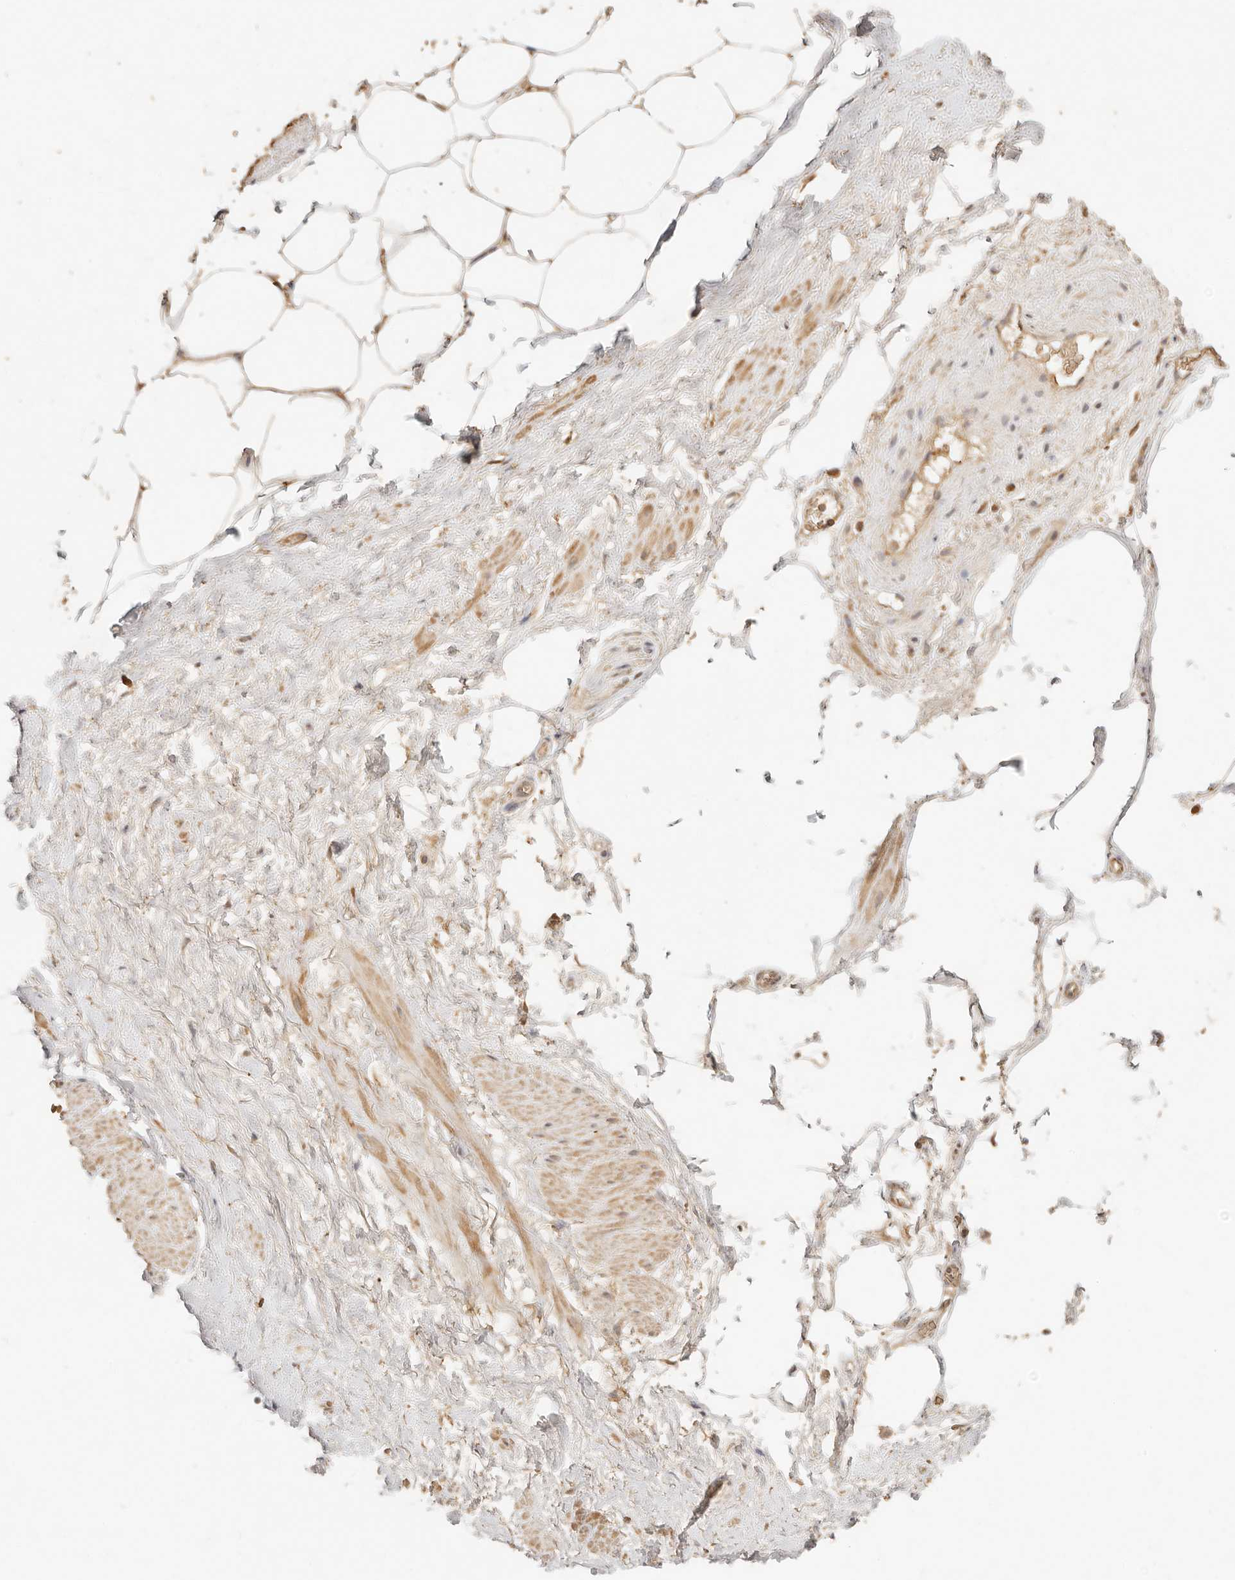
{"staining": {"intensity": "moderate", "quantity": ">75%", "location": "cytoplasmic/membranous"}, "tissue": "adipose tissue", "cell_type": "Adipocytes", "image_type": "normal", "snomed": [{"axis": "morphology", "description": "Normal tissue, NOS"}, {"axis": "morphology", "description": "Adenocarcinoma, Low grade"}, {"axis": "topography", "description": "Prostate"}, {"axis": "topography", "description": "Peripheral nerve tissue"}], "caption": "This is a histology image of immunohistochemistry staining of benign adipose tissue, which shows moderate positivity in the cytoplasmic/membranous of adipocytes.", "gene": "INTS11", "patient": {"sex": "male", "age": 63}}